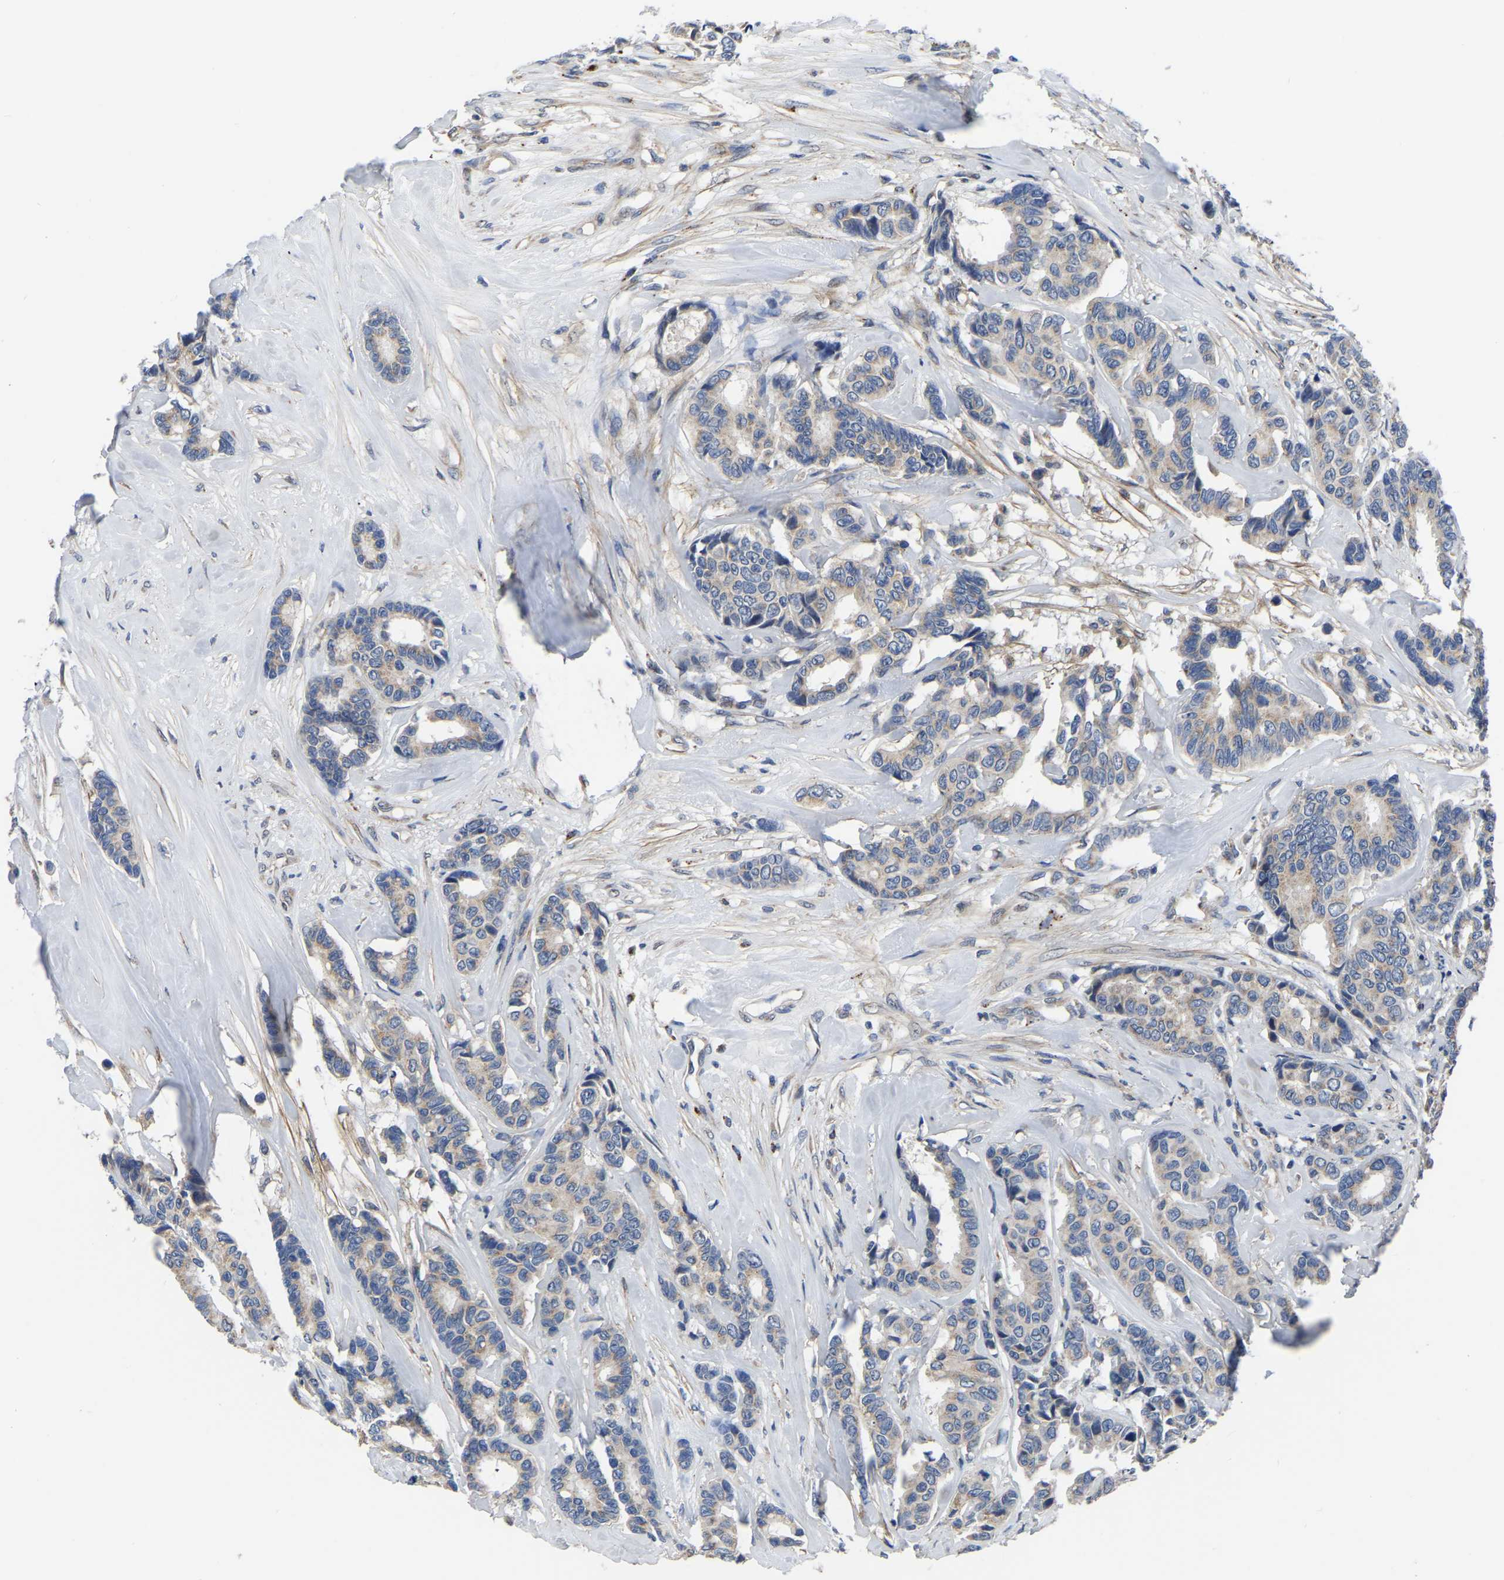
{"staining": {"intensity": "weak", "quantity": "25%-75%", "location": "cytoplasmic/membranous"}, "tissue": "breast cancer", "cell_type": "Tumor cells", "image_type": "cancer", "snomed": [{"axis": "morphology", "description": "Duct carcinoma"}, {"axis": "topography", "description": "Breast"}], "caption": "Protein analysis of invasive ductal carcinoma (breast) tissue reveals weak cytoplasmic/membranous positivity in approximately 25%-75% of tumor cells. Ihc stains the protein in brown and the nuclei are stained blue.", "gene": "PDLIM7", "patient": {"sex": "female", "age": 87}}